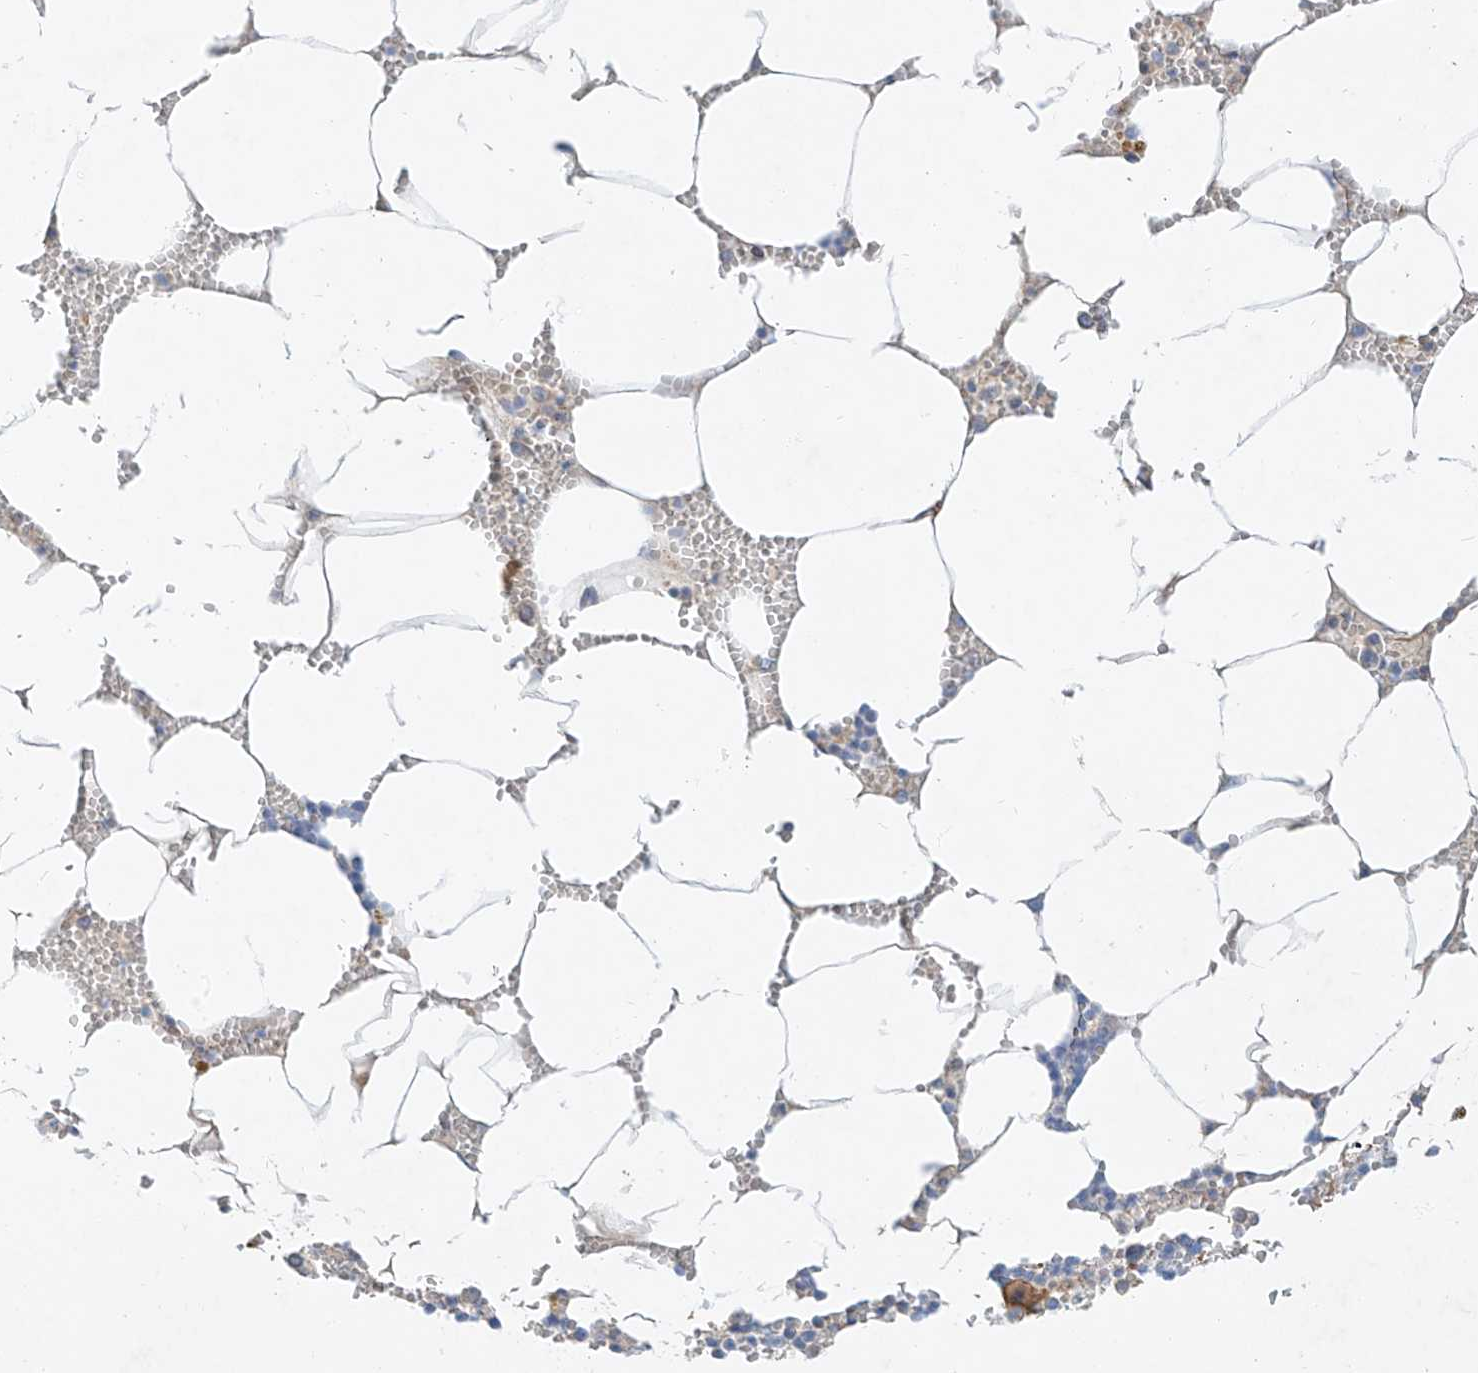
{"staining": {"intensity": "strong", "quantity": "<25%", "location": "cytoplasmic/membranous"}, "tissue": "bone marrow", "cell_type": "Hematopoietic cells", "image_type": "normal", "snomed": [{"axis": "morphology", "description": "Normal tissue, NOS"}, {"axis": "topography", "description": "Bone marrow"}], "caption": "Immunohistochemistry (IHC) of normal human bone marrow displays medium levels of strong cytoplasmic/membranous positivity in approximately <25% of hematopoietic cells.", "gene": "AJM1", "patient": {"sex": "male", "age": 70}}